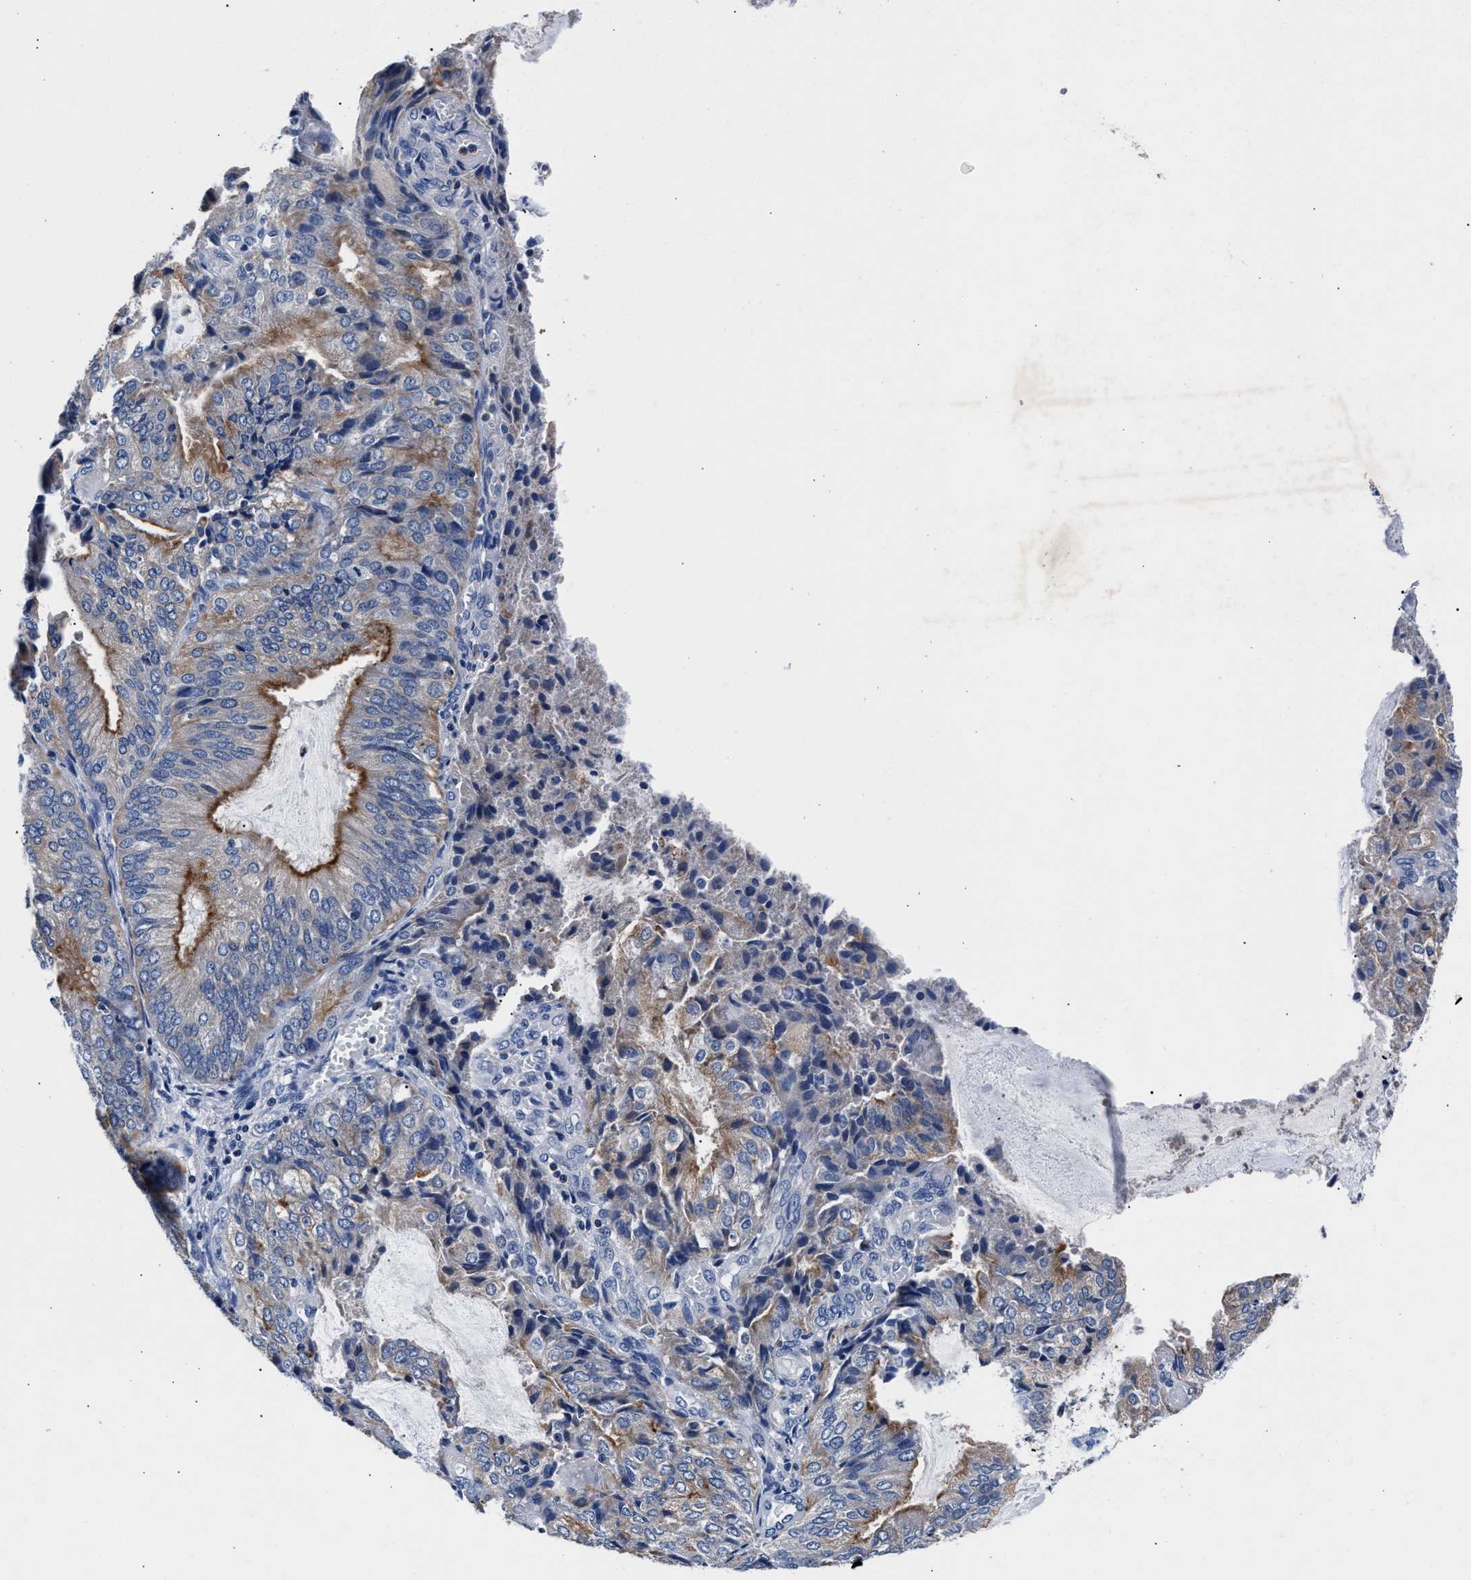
{"staining": {"intensity": "strong", "quantity": "25%-75%", "location": "cytoplasmic/membranous"}, "tissue": "endometrial cancer", "cell_type": "Tumor cells", "image_type": "cancer", "snomed": [{"axis": "morphology", "description": "Adenocarcinoma, NOS"}, {"axis": "topography", "description": "Endometrium"}], "caption": "Brown immunohistochemical staining in human endometrial cancer reveals strong cytoplasmic/membranous positivity in about 25%-75% of tumor cells.", "gene": "PHF24", "patient": {"sex": "female", "age": 81}}